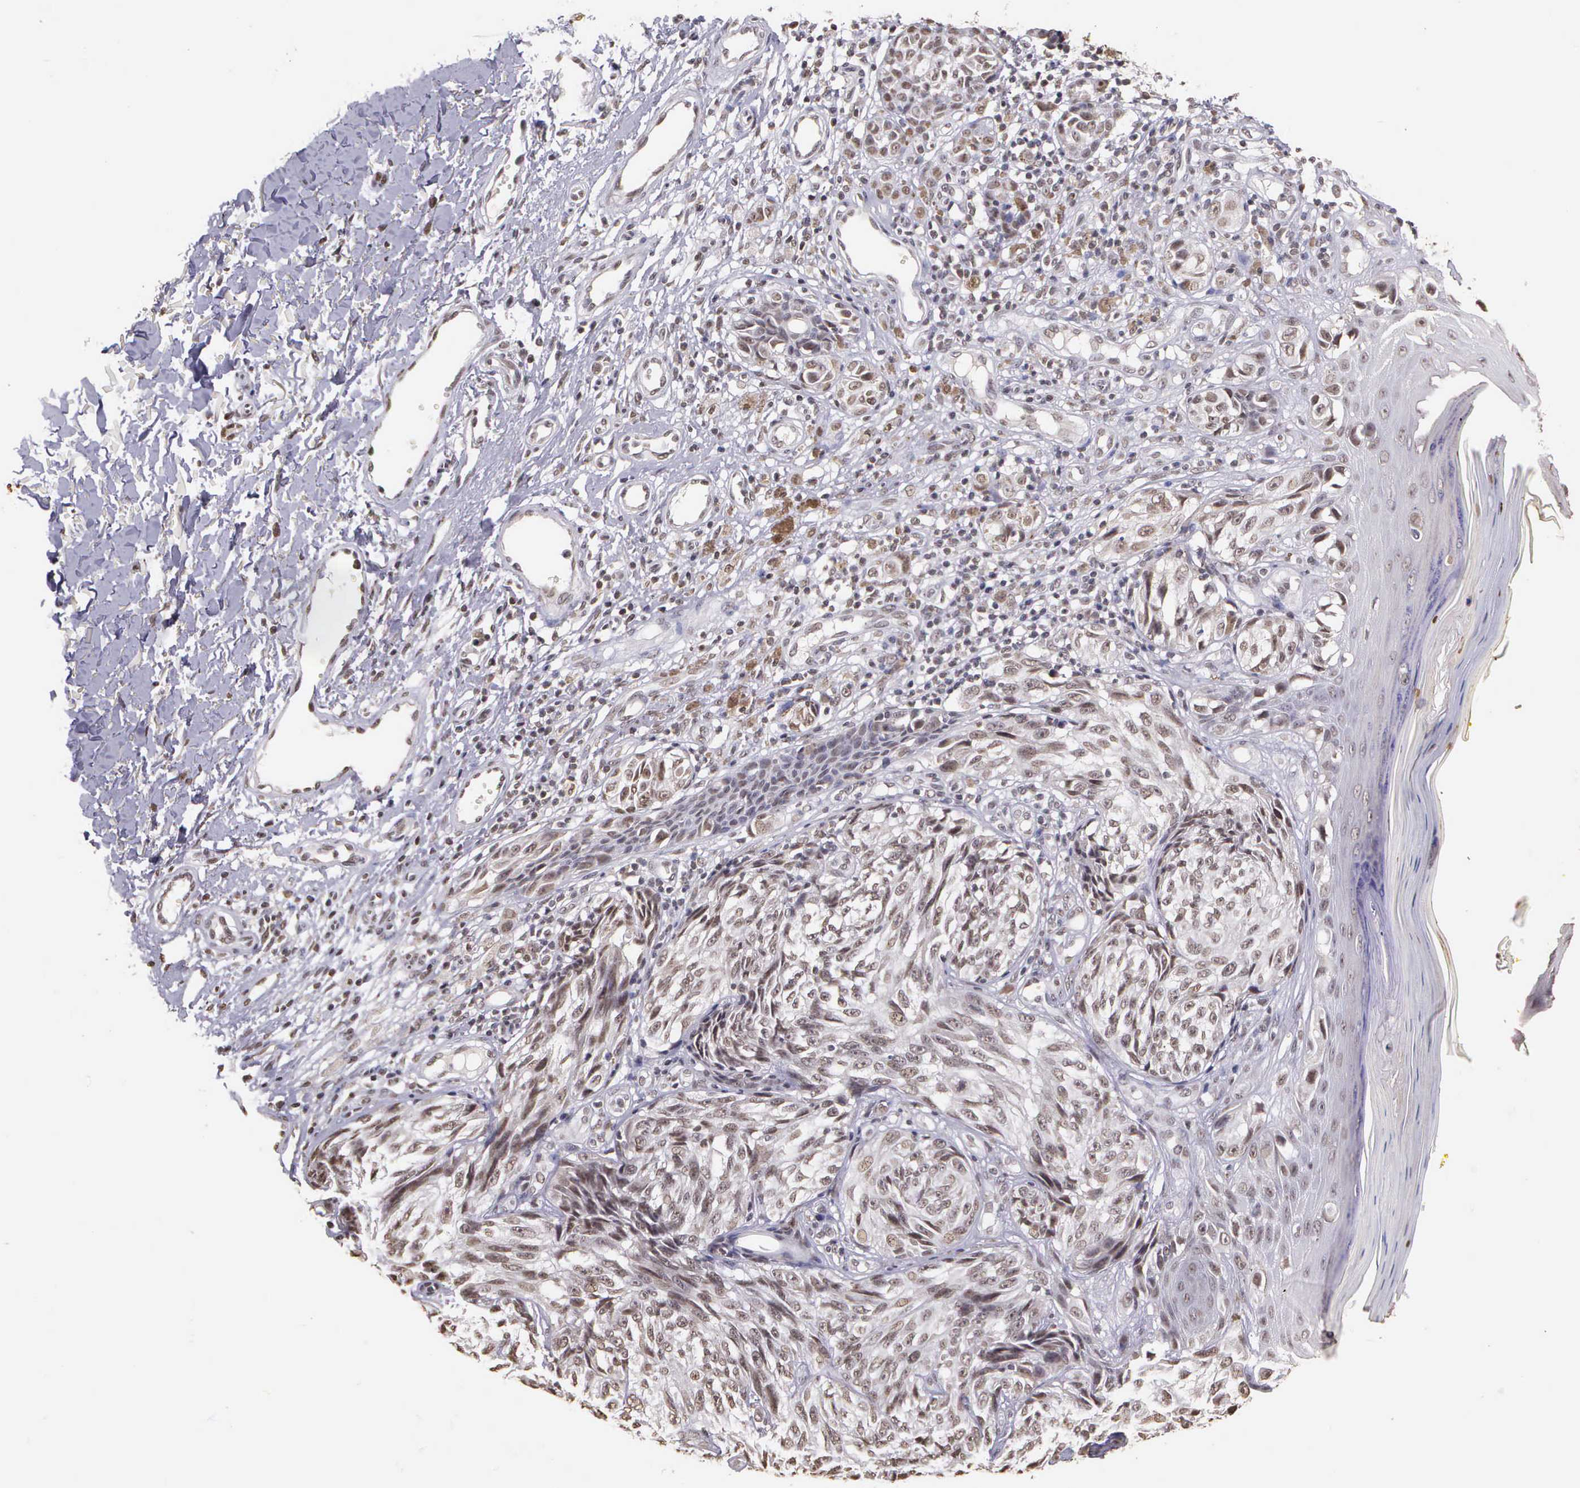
{"staining": {"intensity": "negative", "quantity": "none", "location": "none"}, "tissue": "melanoma", "cell_type": "Tumor cells", "image_type": "cancer", "snomed": [{"axis": "morphology", "description": "Malignant melanoma, NOS"}, {"axis": "topography", "description": "Skin"}], "caption": "Tumor cells are negative for brown protein staining in malignant melanoma.", "gene": "ARMCX5", "patient": {"sex": "male", "age": 67}}